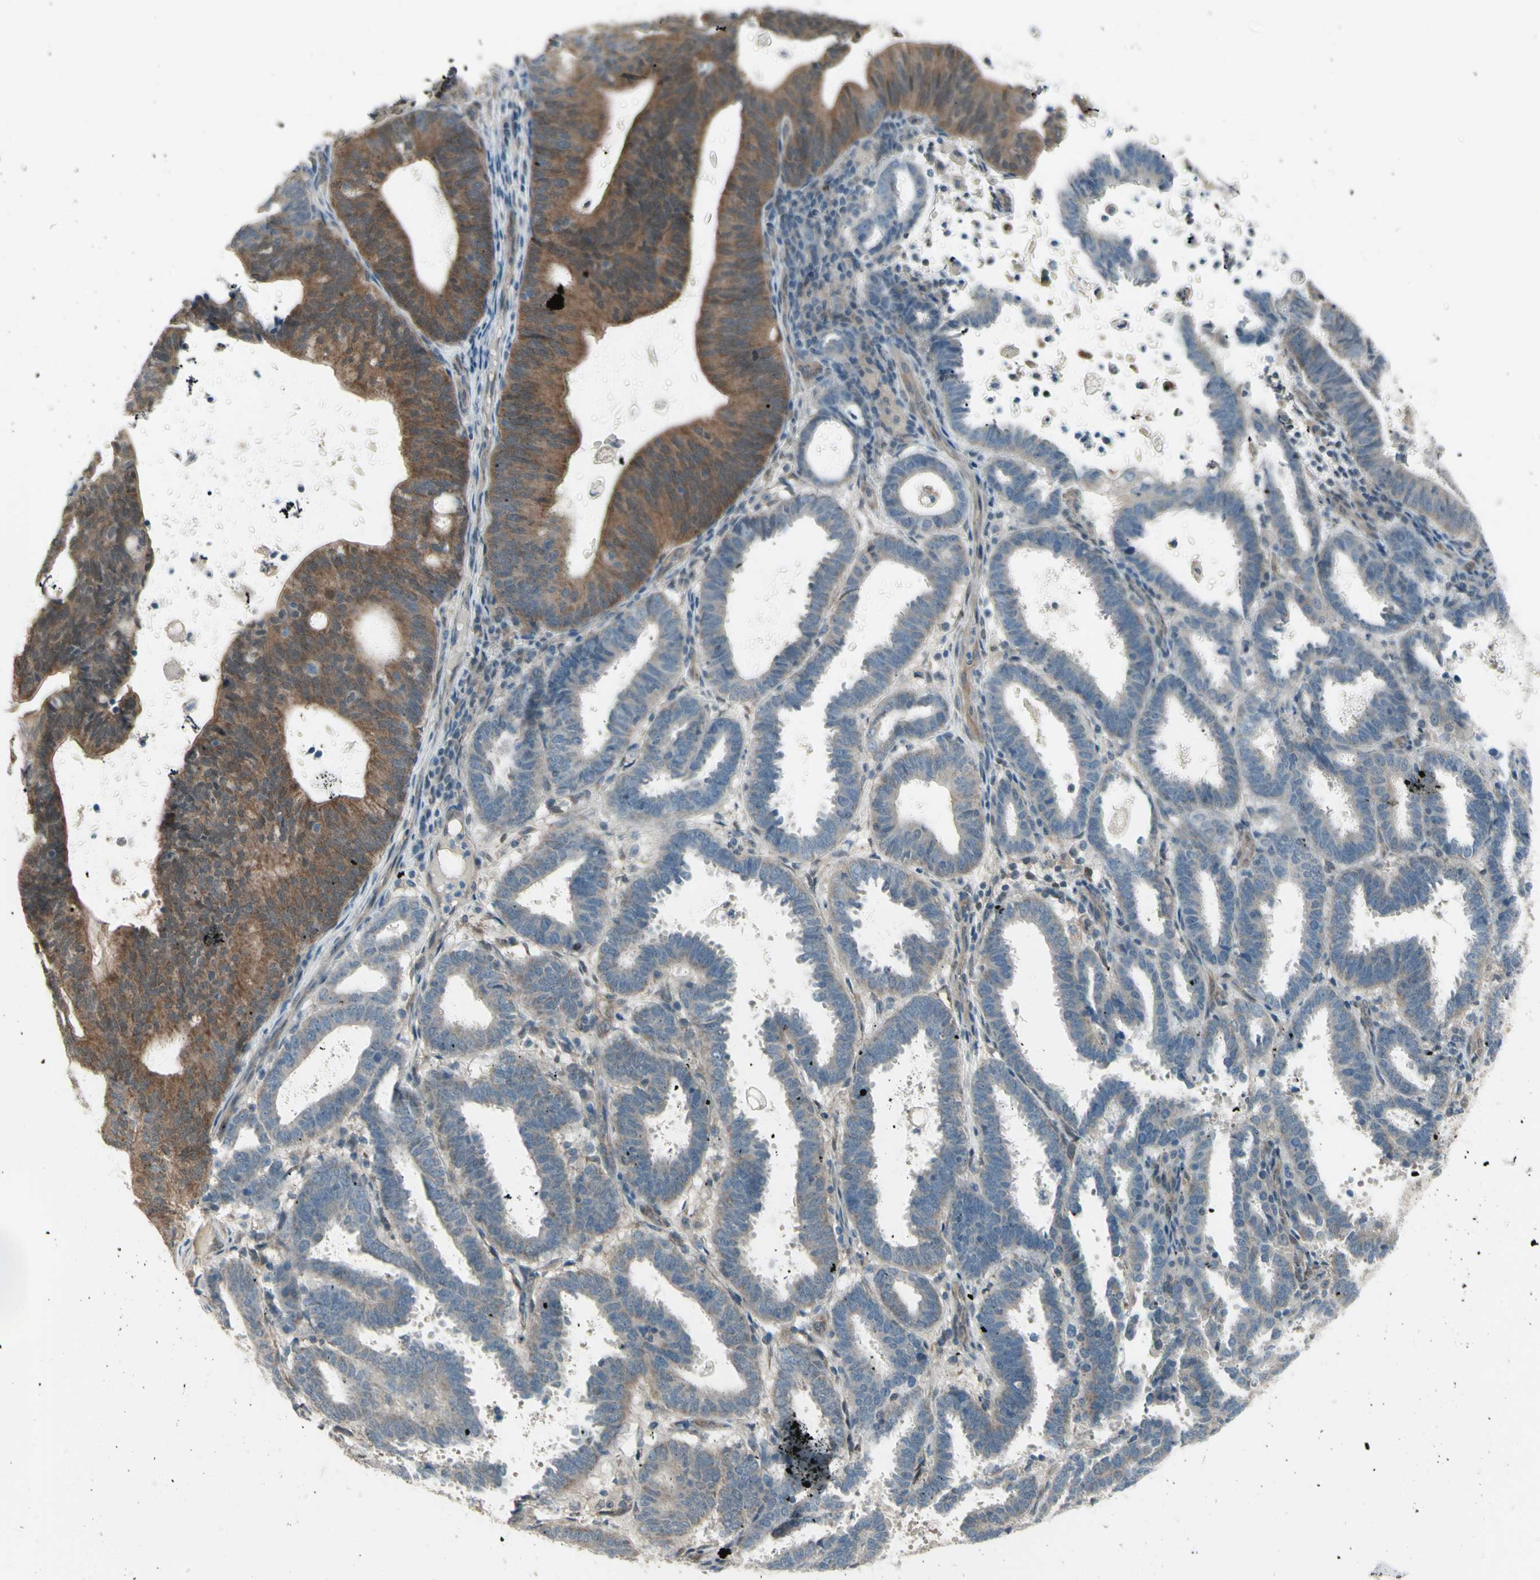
{"staining": {"intensity": "moderate", "quantity": "25%-75%", "location": "cytoplasmic/membranous"}, "tissue": "endometrial cancer", "cell_type": "Tumor cells", "image_type": "cancer", "snomed": [{"axis": "morphology", "description": "Adenocarcinoma, NOS"}, {"axis": "topography", "description": "Uterus"}], "caption": "The micrograph reveals staining of endometrial cancer (adenocarcinoma), revealing moderate cytoplasmic/membranous protein staining (brown color) within tumor cells.", "gene": "NAXD", "patient": {"sex": "female", "age": 83}}